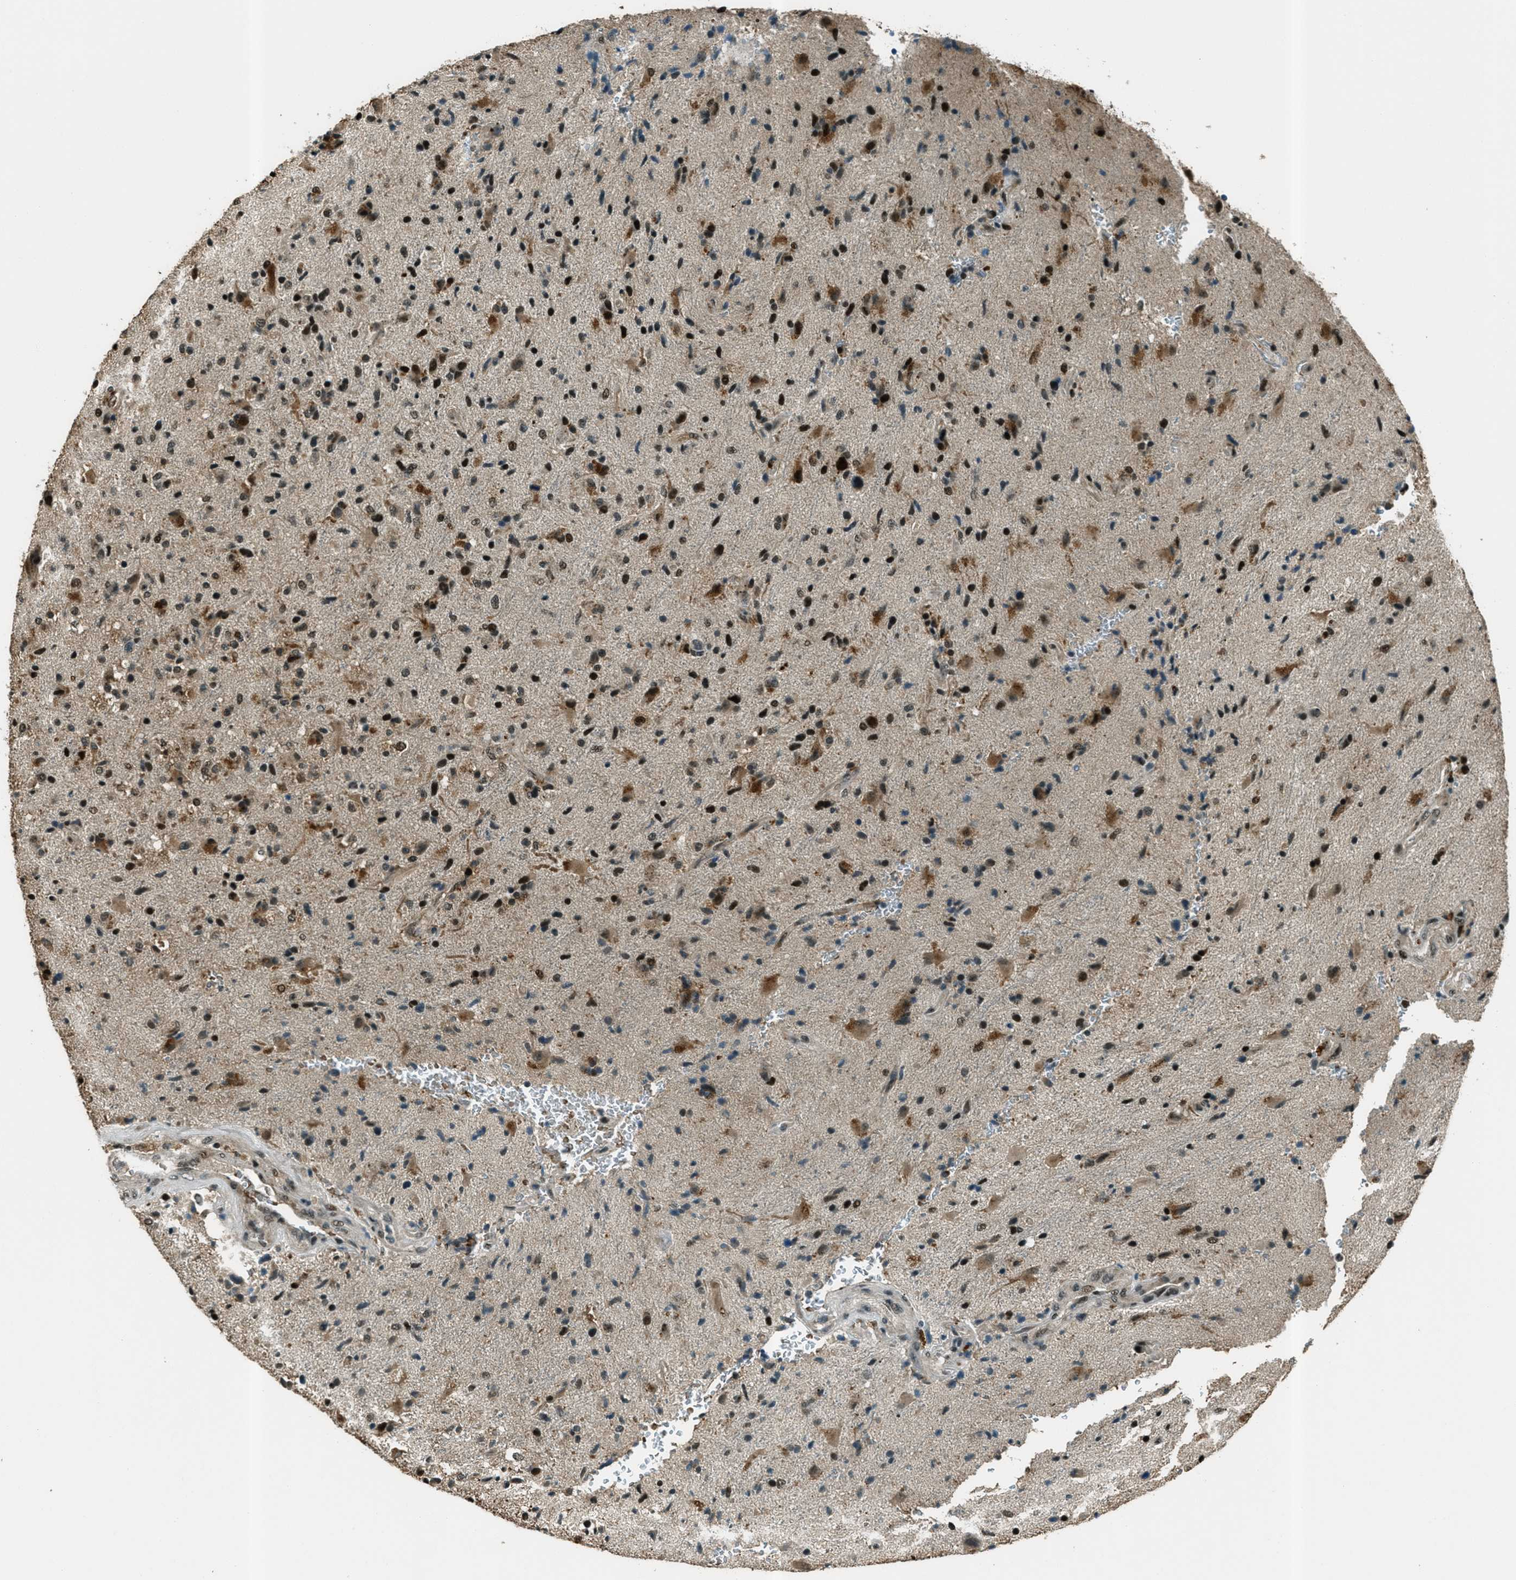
{"staining": {"intensity": "strong", "quantity": "<25%", "location": "cytoplasmic/membranous,nuclear"}, "tissue": "glioma", "cell_type": "Tumor cells", "image_type": "cancer", "snomed": [{"axis": "morphology", "description": "Glioma, malignant, High grade"}, {"axis": "topography", "description": "Brain"}], "caption": "The photomicrograph shows immunohistochemical staining of malignant high-grade glioma. There is strong cytoplasmic/membranous and nuclear expression is appreciated in approximately <25% of tumor cells. Immunohistochemistry (ihc) stains the protein in brown and the nuclei are stained blue.", "gene": "TARDBP", "patient": {"sex": "male", "age": 72}}